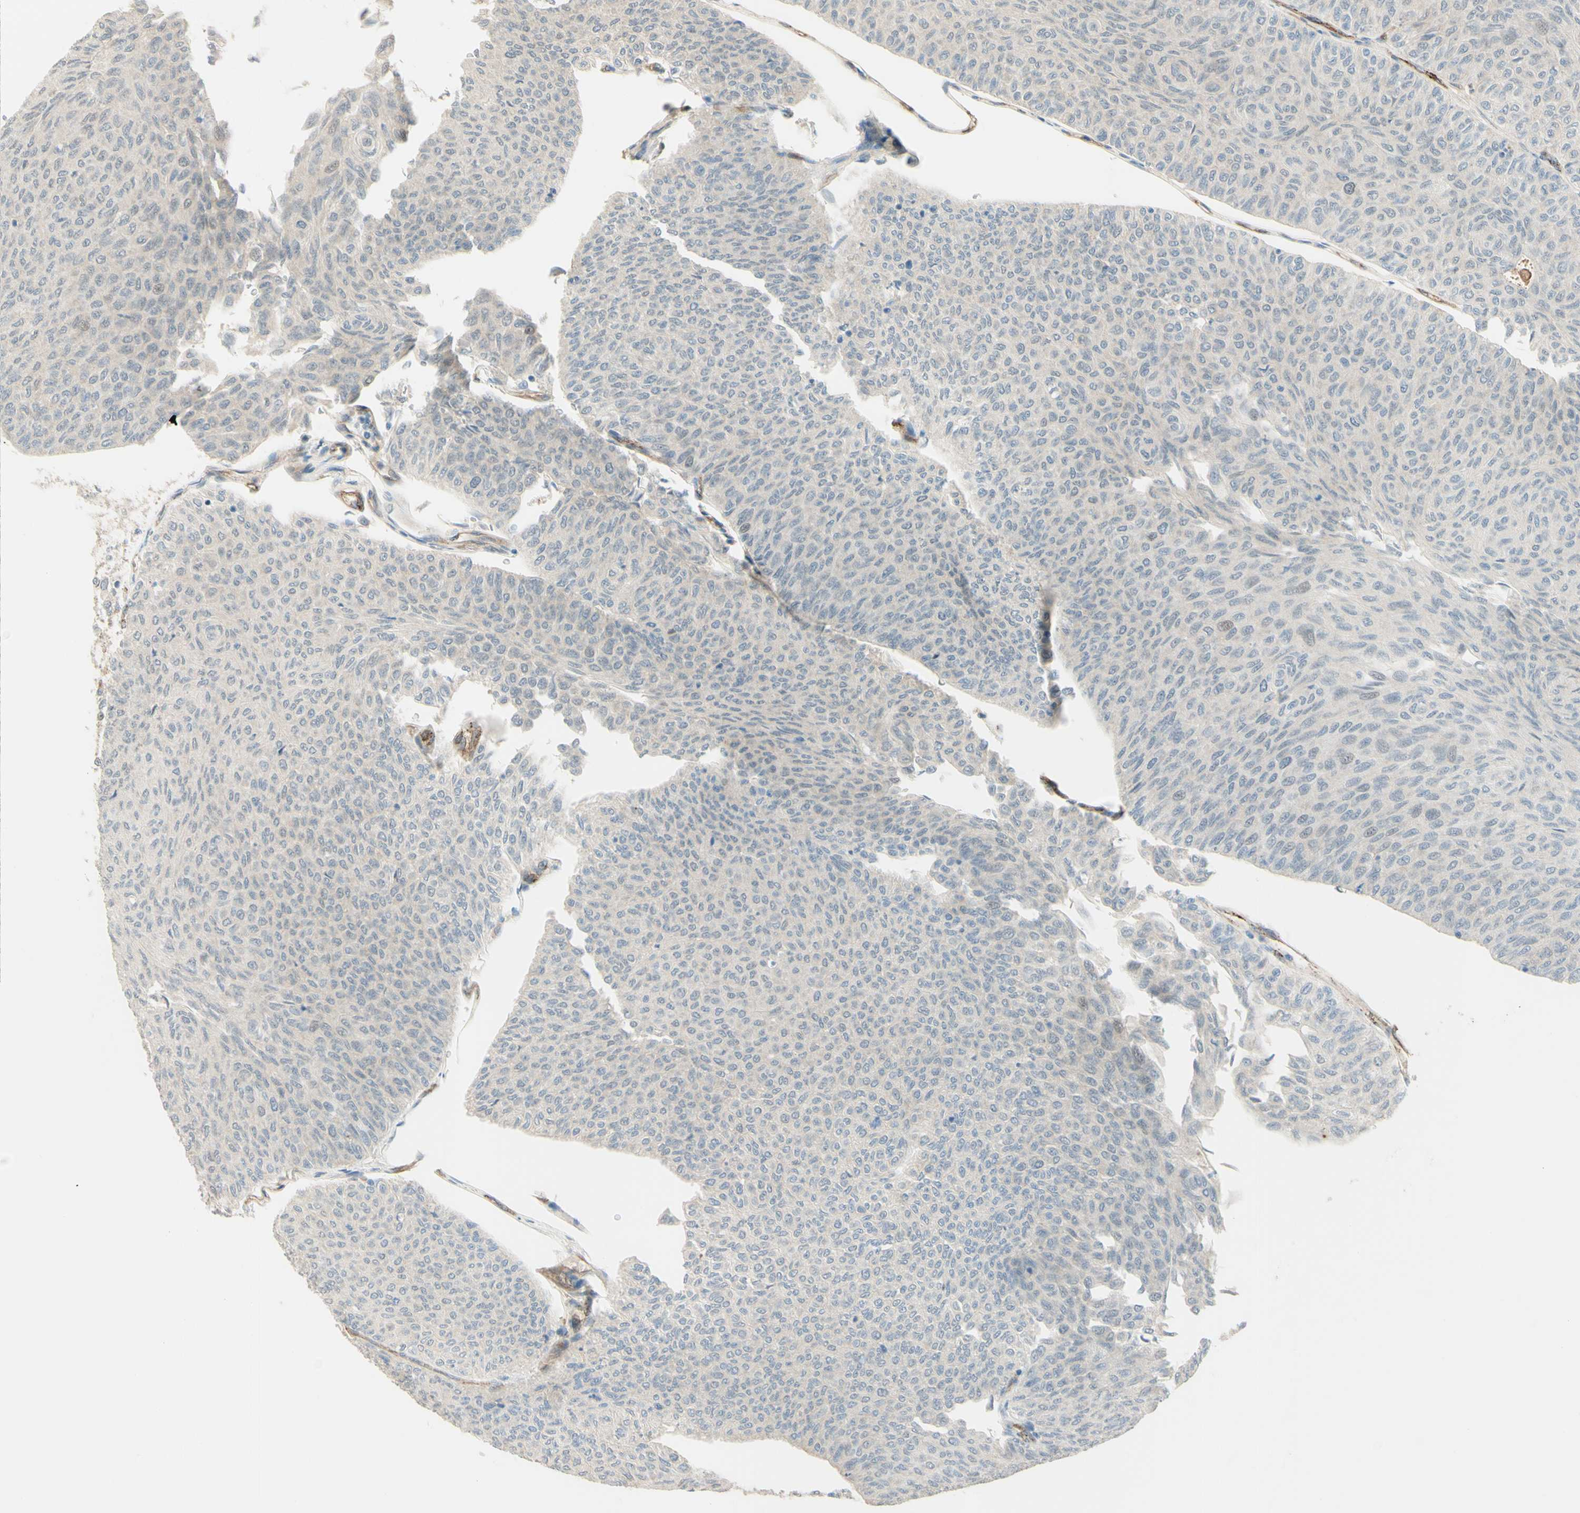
{"staining": {"intensity": "negative", "quantity": "none", "location": "none"}, "tissue": "urothelial cancer", "cell_type": "Tumor cells", "image_type": "cancer", "snomed": [{"axis": "morphology", "description": "Urothelial carcinoma, Low grade"}, {"axis": "topography", "description": "Urinary bladder"}], "caption": "Immunohistochemical staining of urothelial carcinoma (low-grade) demonstrates no significant positivity in tumor cells. (Stains: DAB (3,3'-diaminobenzidine) immunohistochemistry with hematoxylin counter stain, Microscopy: brightfield microscopy at high magnification).", "gene": "ANGPT2", "patient": {"sex": "male", "age": 78}}